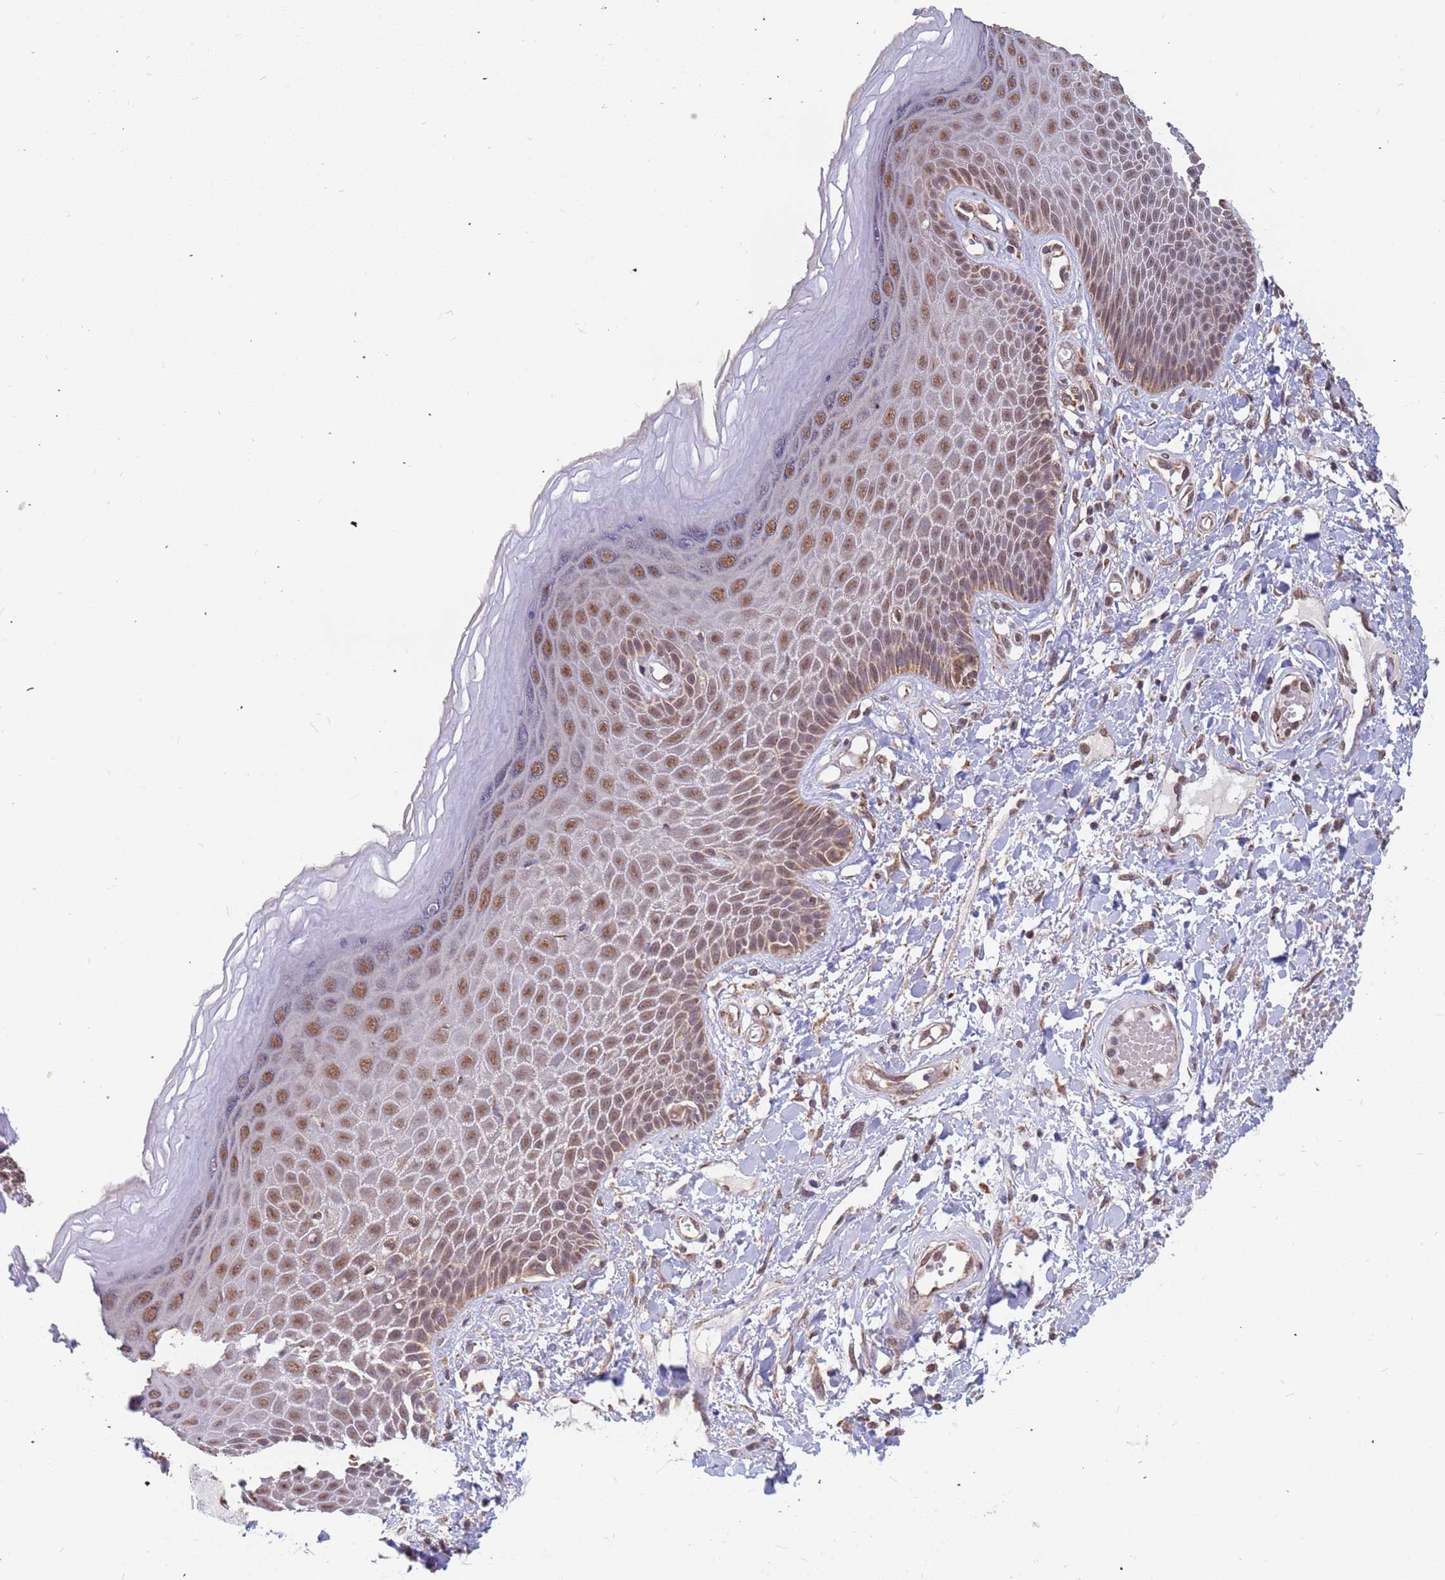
{"staining": {"intensity": "moderate", "quantity": ">75%", "location": "nuclear"}, "tissue": "skin", "cell_type": "Epidermal cells", "image_type": "normal", "snomed": [{"axis": "morphology", "description": "Normal tissue, NOS"}, {"axis": "topography", "description": "Anal"}], "caption": "Immunohistochemistry of normal human skin reveals medium levels of moderate nuclear staining in approximately >75% of epidermal cells.", "gene": "DENND2B", "patient": {"sex": "male", "age": 78}}